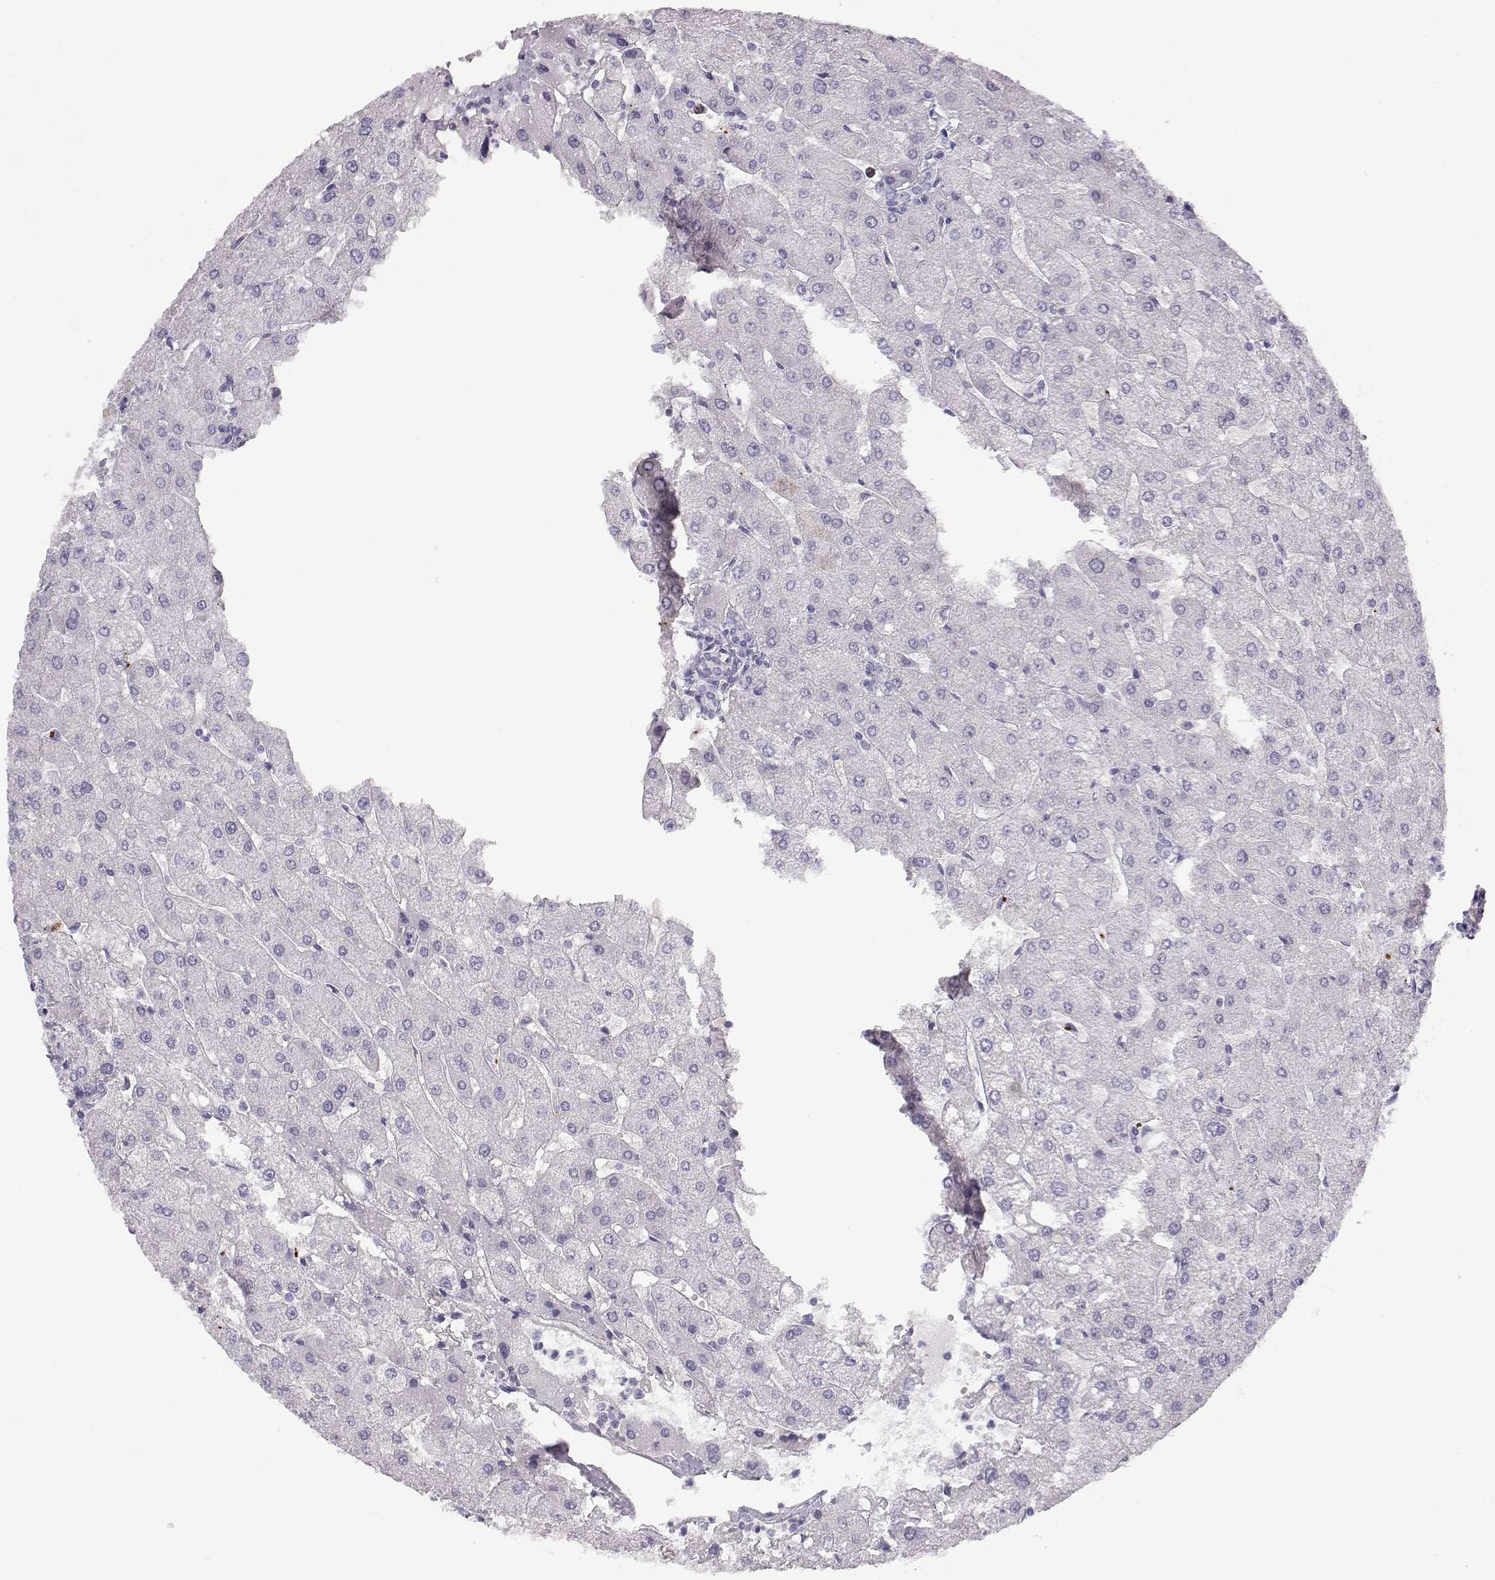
{"staining": {"intensity": "negative", "quantity": "none", "location": "none"}, "tissue": "liver", "cell_type": "Cholangiocytes", "image_type": "normal", "snomed": [{"axis": "morphology", "description": "Normal tissue, NOS"}, {"axis": "topography", "description": "Liver"}], "caption": "A photomicrograph of liver stained for a protein reveals no brown staining in cholangiocytes.", "gene": "NUTM1", "patient": {"sex": "male", "age": 67}}